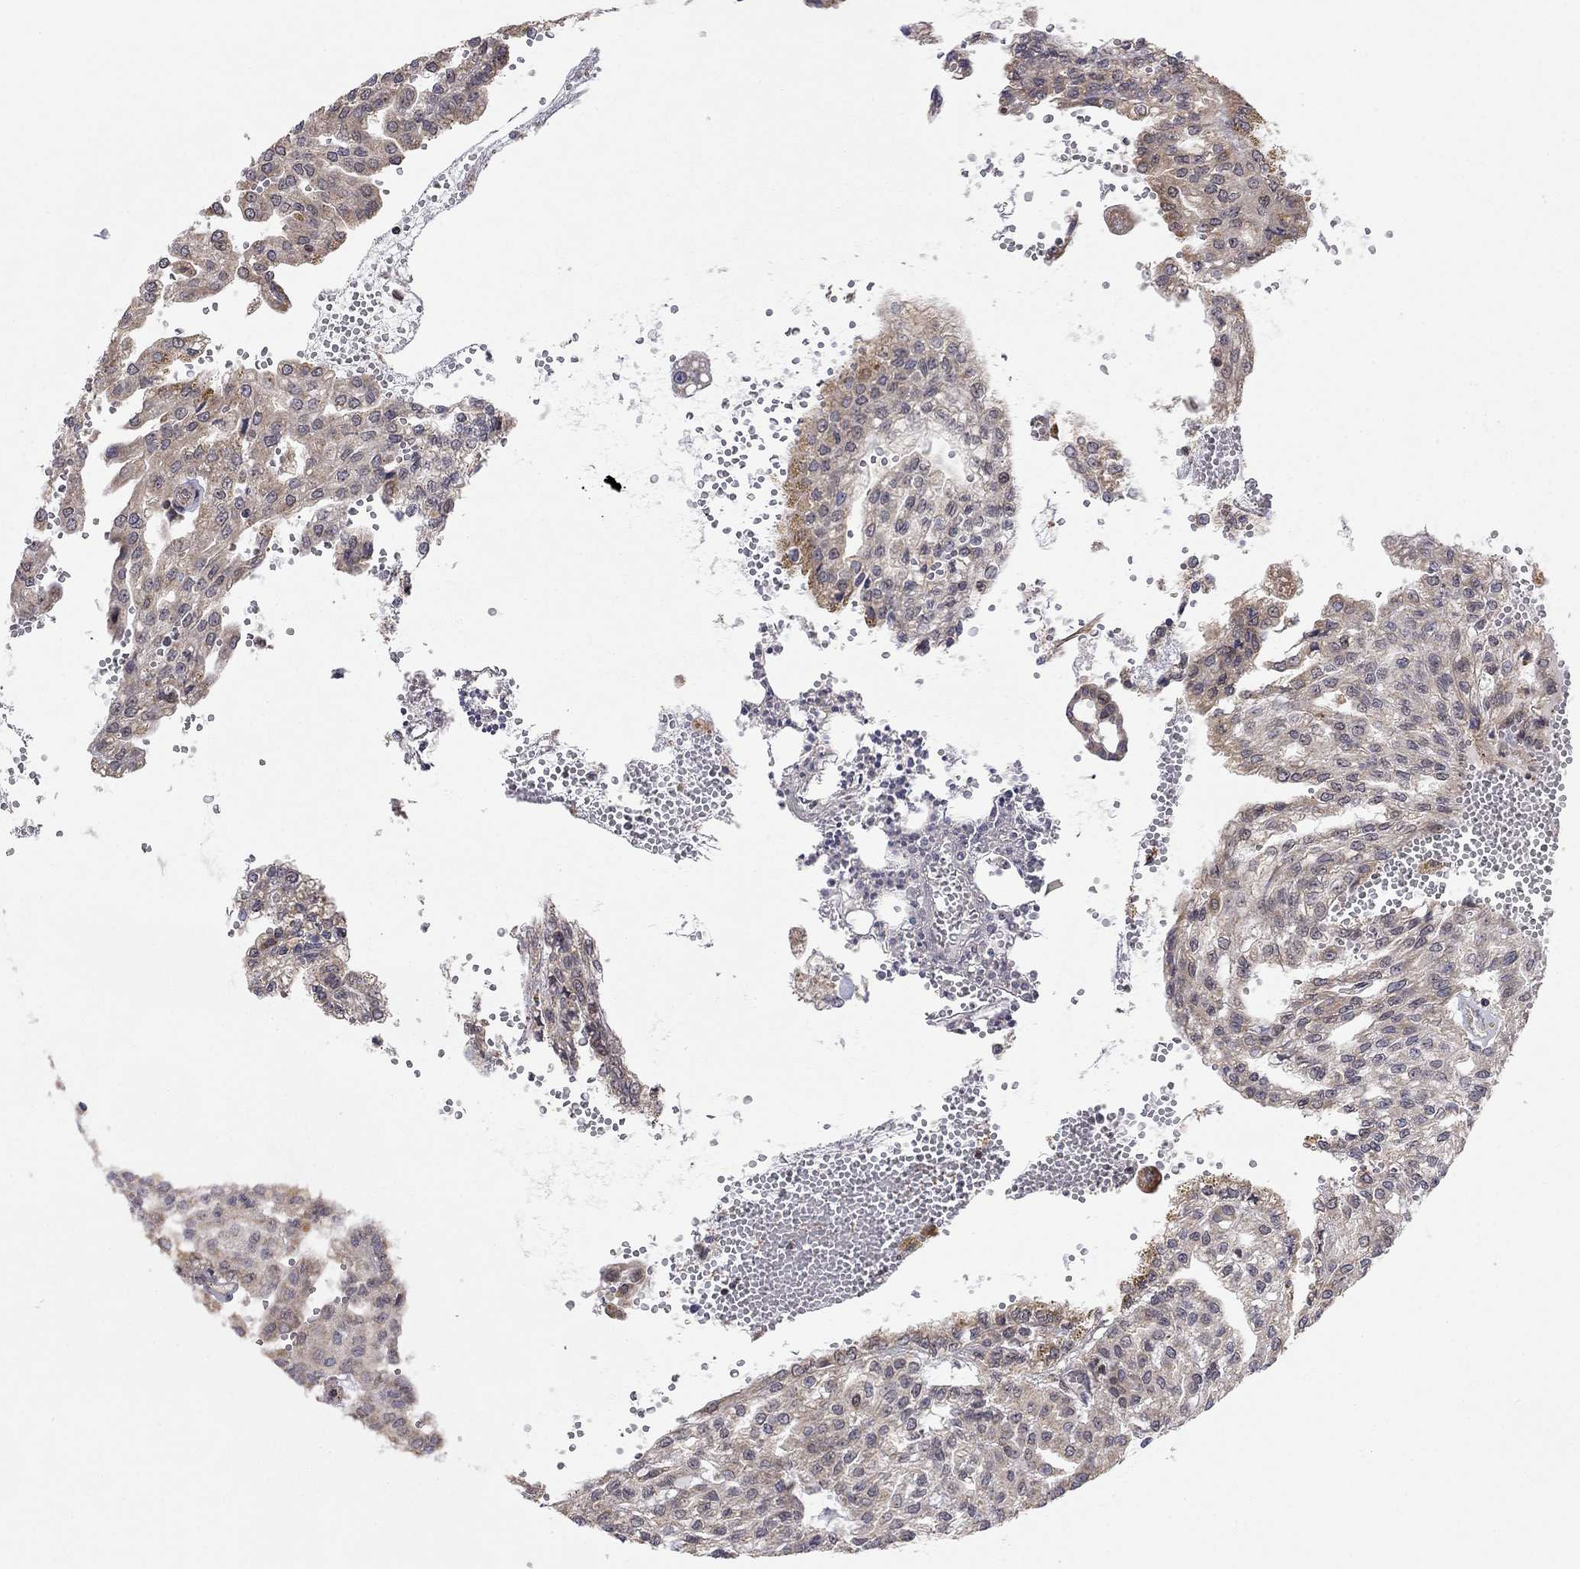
{"staining": {"intensity": "negative", "quantity": "none", "location": "none"}, "tissue": "renal cancer", "cell_type": "Tumor cells", "image_type": "cancer", "snomed": [{"axis": "morphology", "description": "Adenocarcinoma, NOS"}, {"axis": "topography", "description": "Kidney"}], "caption": "Tumor cells are negative for protein expression in human renal adenocarcinoma.", "gene": "TDP1", "patient": {"sex": "male", "age": 63}}